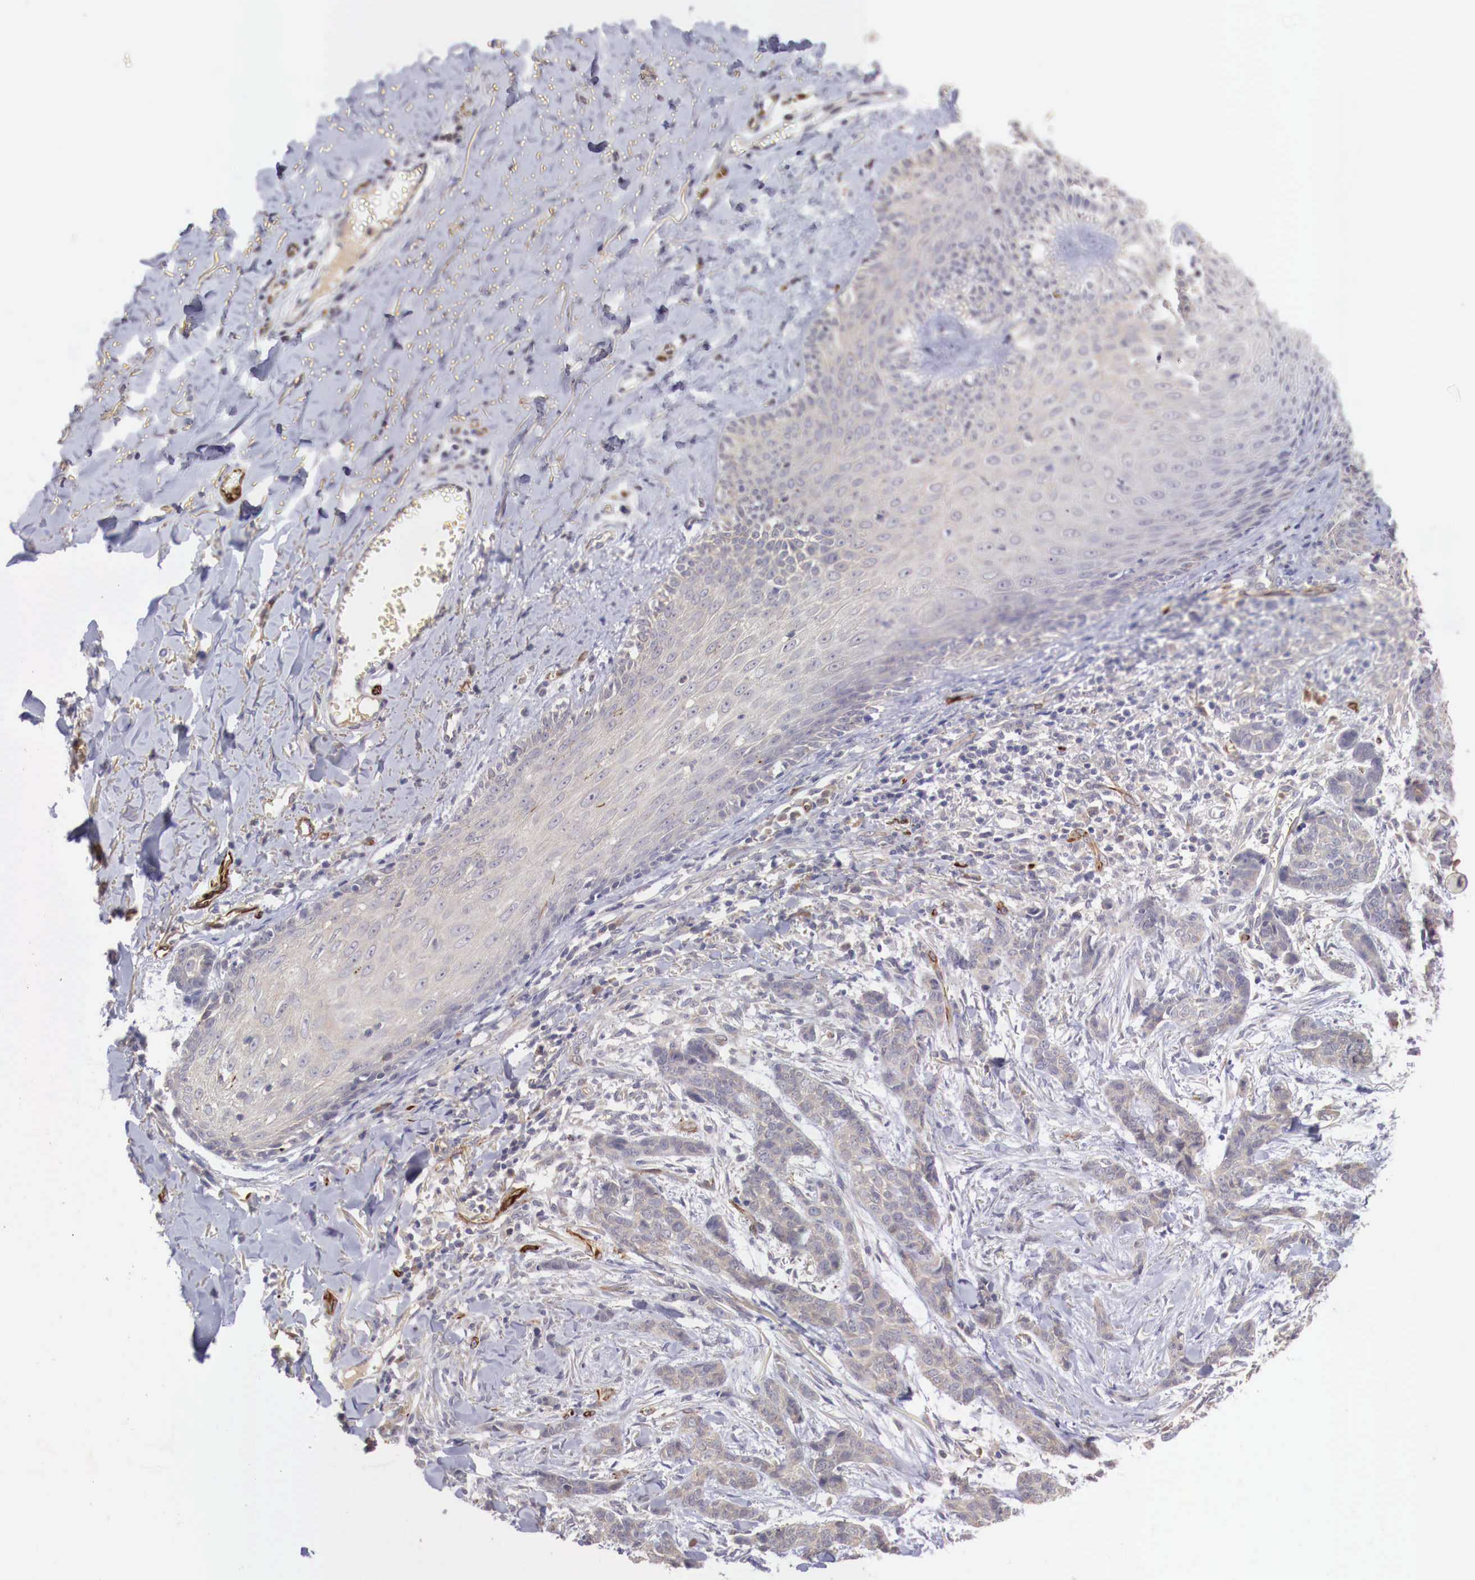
{"staining": {"intensity": "negative", "quantity": "none", "location": "none"}, "tissue": "skin cancer", "cell_type": "Tumor cells", "image_type": "cancer", "snomed": [{"axis": "morphology", "description": "Normal tissue, NOS"}, {"axis": "morphology", "description": "Basal cell carcinoma"}, {"axis": "topography", "description": "Skin"}], "caption": "Immunohistochemical staining of skin cancer (basal cell carcinoma) demonstrates no significant staining in tumor cells.", "gene": "WT1", "patient": {"sex": "female", "age": 65}}